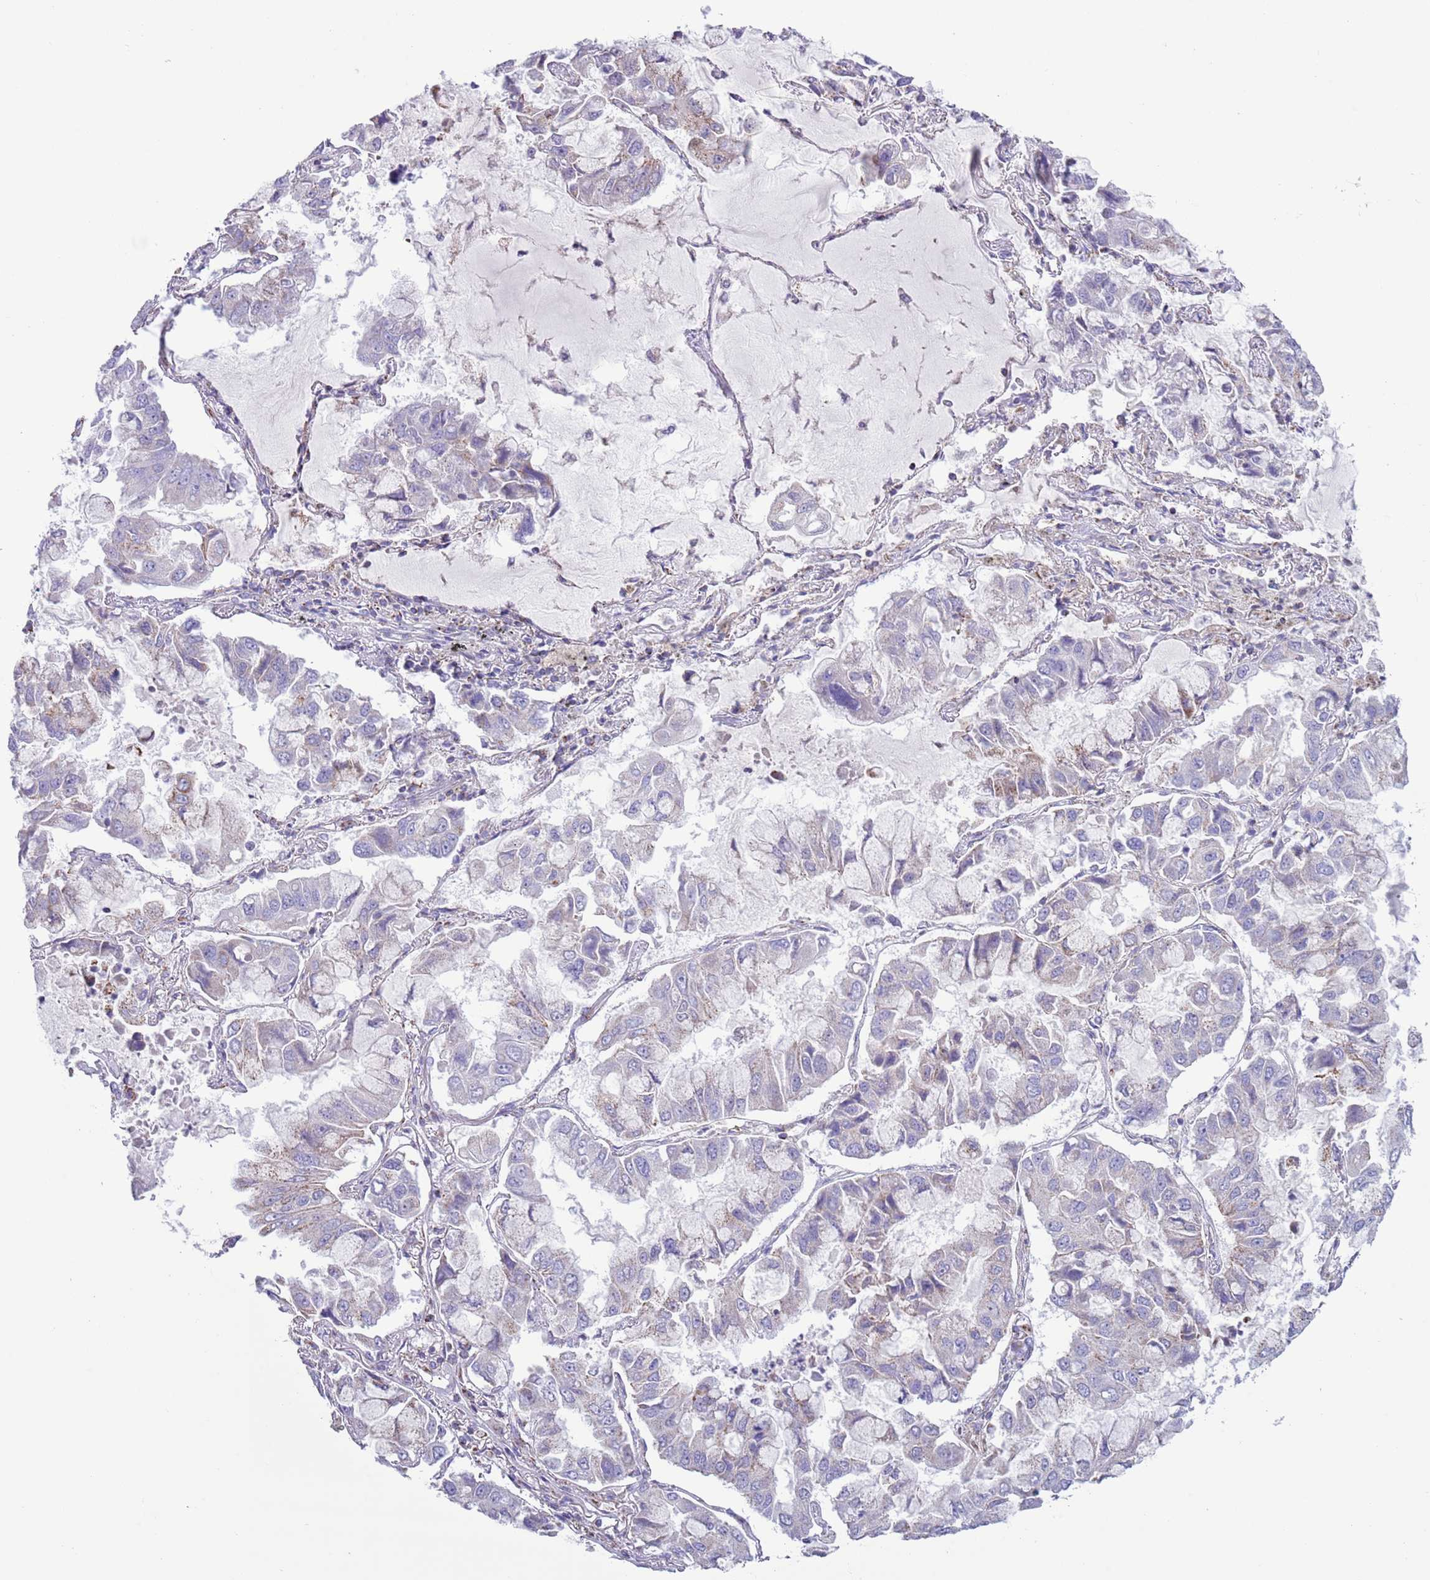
{"staining": {"intensity": "weak", "quantity": "<25%", "location": "cytoplasmic/membranous"}, "tissue": "lung cancer", "cell_type": "Tumor cells", "image_type": "cancer", "snomed": [{"axis": "morphology", "description": "Adenocarcinoma, NOS"}, {"axis": "topography", "description": "Lung"}], "caption": "A high-resolution micrograph shows immunohistochemistry (IHC) staining of lung cancer, which displays no significant staining in tumor cells. (DAB (3,3'-diaminobenzidine) IHC visualized using brightfield microscopy, high magnification).", "gene": "ATP6V1B1", "patient": {"sex": "male", "age": 64}}